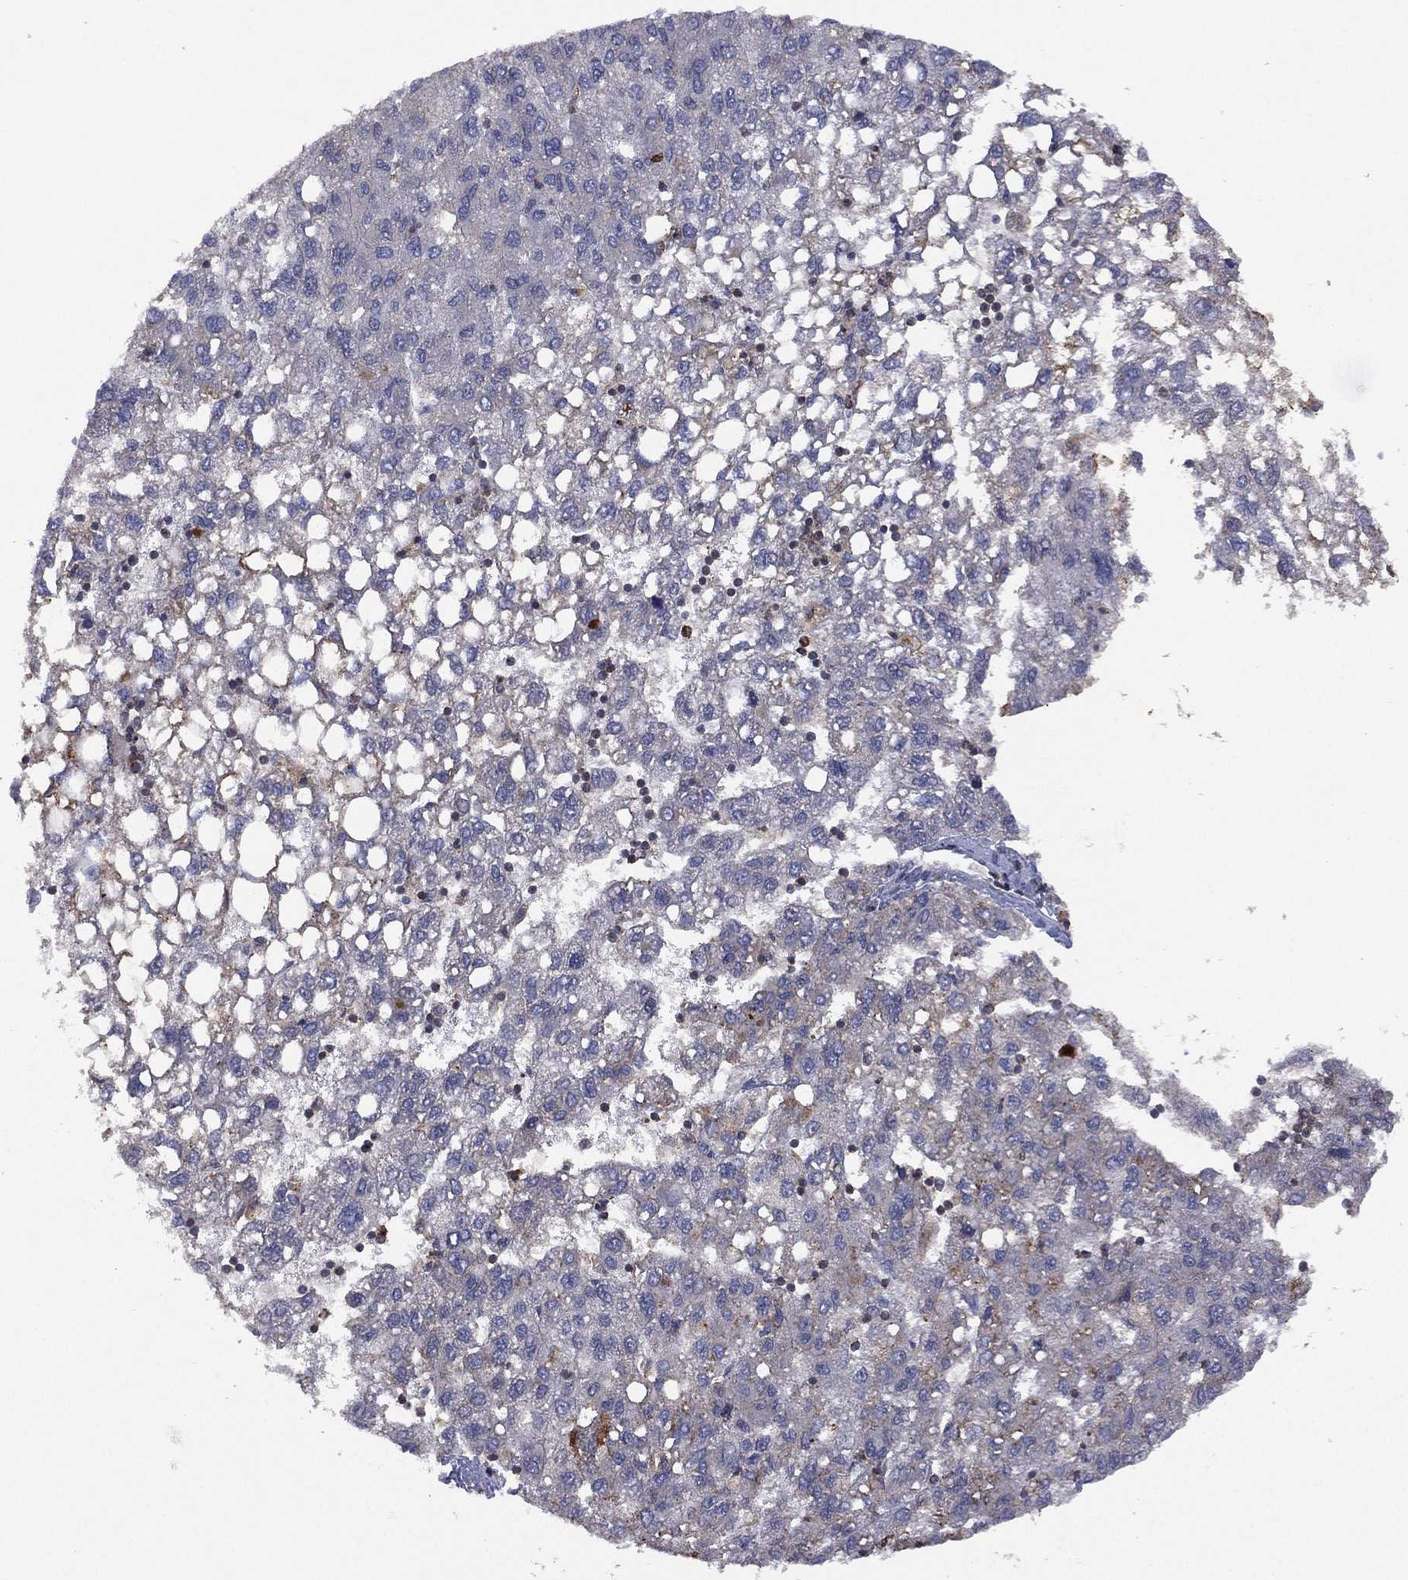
{"staining": {"intensity": "negative", "quantity": "none", "location": "none"}, "tissue": "liver cancer", "cell_type": "Tumor cells", "image_type": "cancer", "snomed": [{"axis": "morphology", "description": "Carcinoma, Hepatocellular, NOS"}, {"axis": "topography", "description": "Liver"}], "caption": "This is a photomicrograph of immunohistochemistry staining of liver cancer, which shows no expression in tumor cells.", "gene": "DOCK8", "patient": {"sex": "female", "age": 82}}